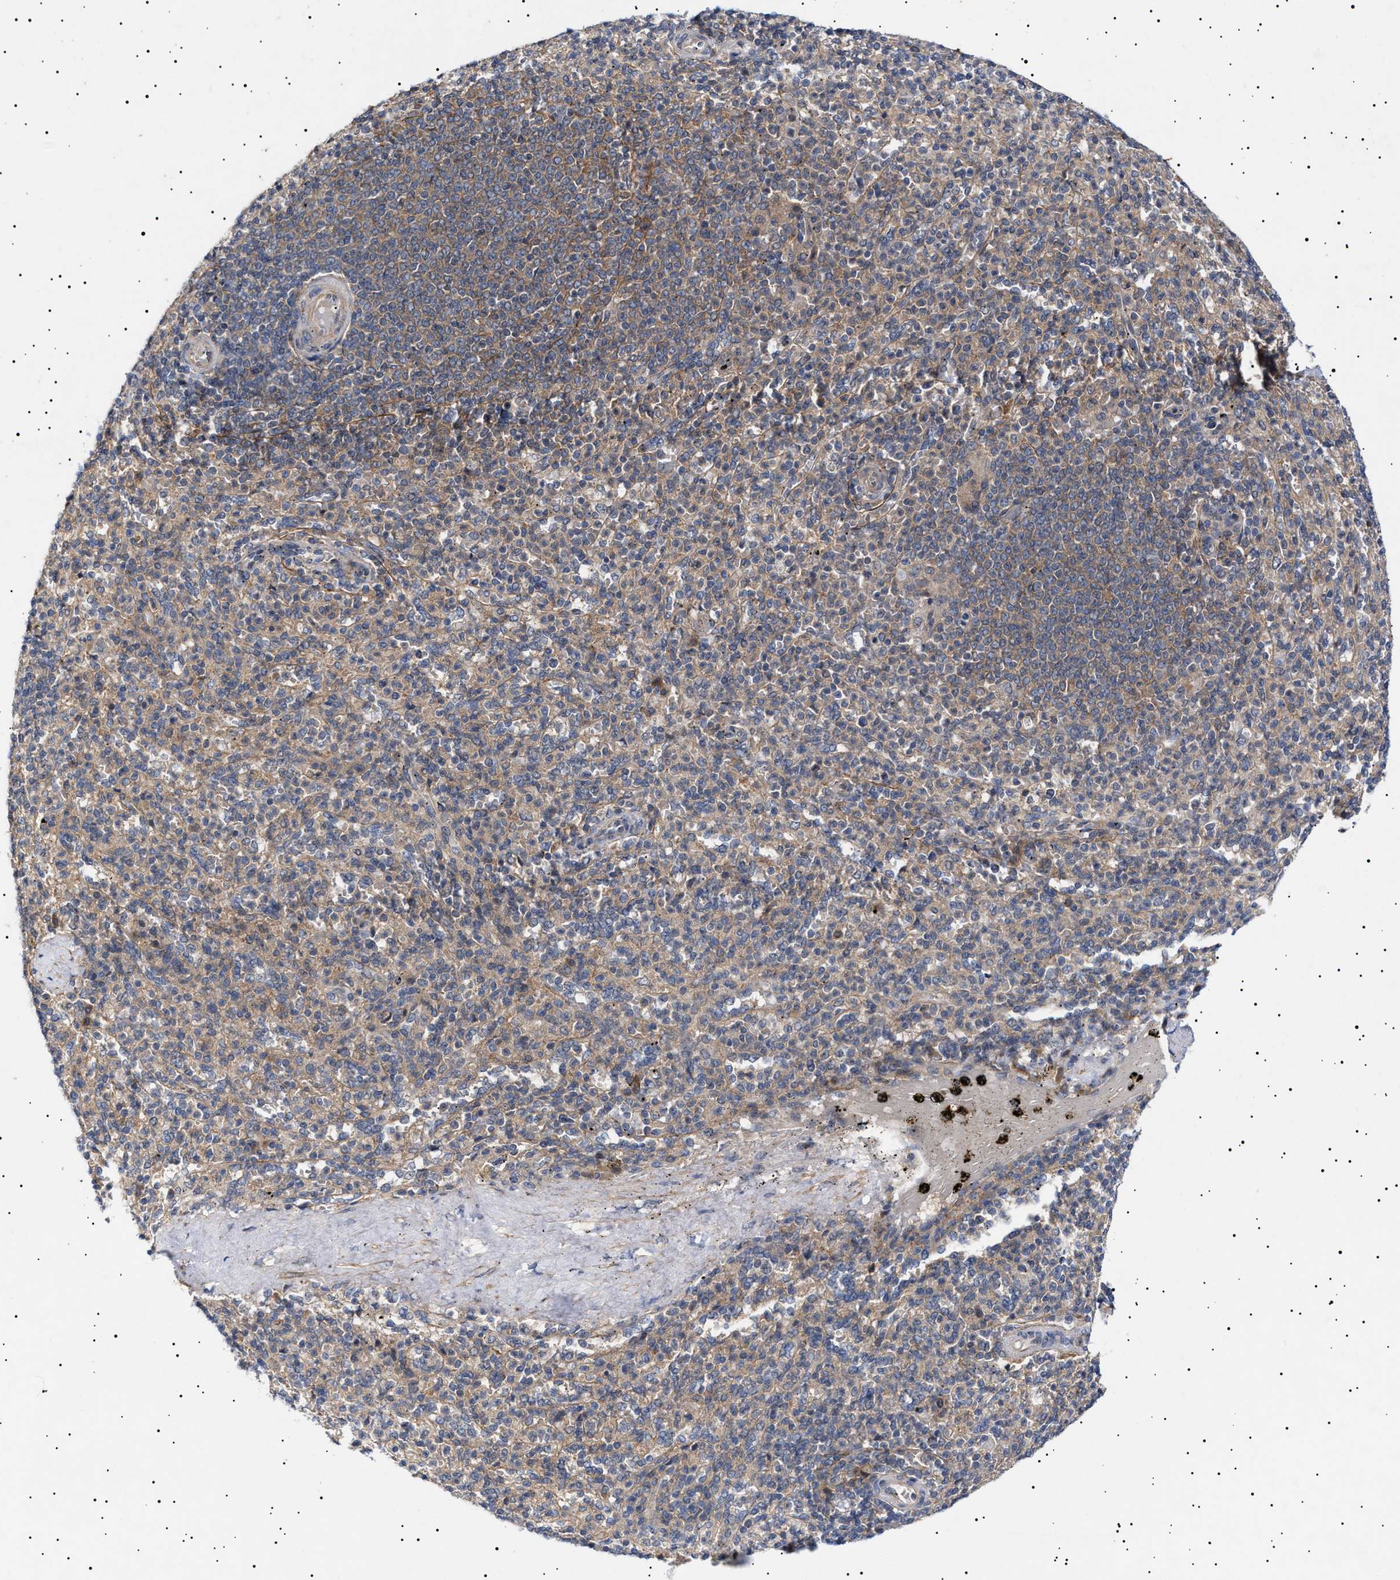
{"staining": {"intensity": "weak", "quantity": "25%-75%", "location": "cytoplasmic/membranous"}, "tissue": "spleen", "cell_type": "Cells in red pulp", "image_type": "normal", "snomed": [{"axis": "morphology", "description": "Normal tissue, NOS"}, {"axis": "topography", "description": "Spleen"}], "caption": "Protein expression analysis of unremarkable human spleen reveals weak cytoplasmic/membranous staining in about 25%-75% of cells in red pulp.", "gene": "NPLOC4", "patient": {"sex": "male", "age": 36}}